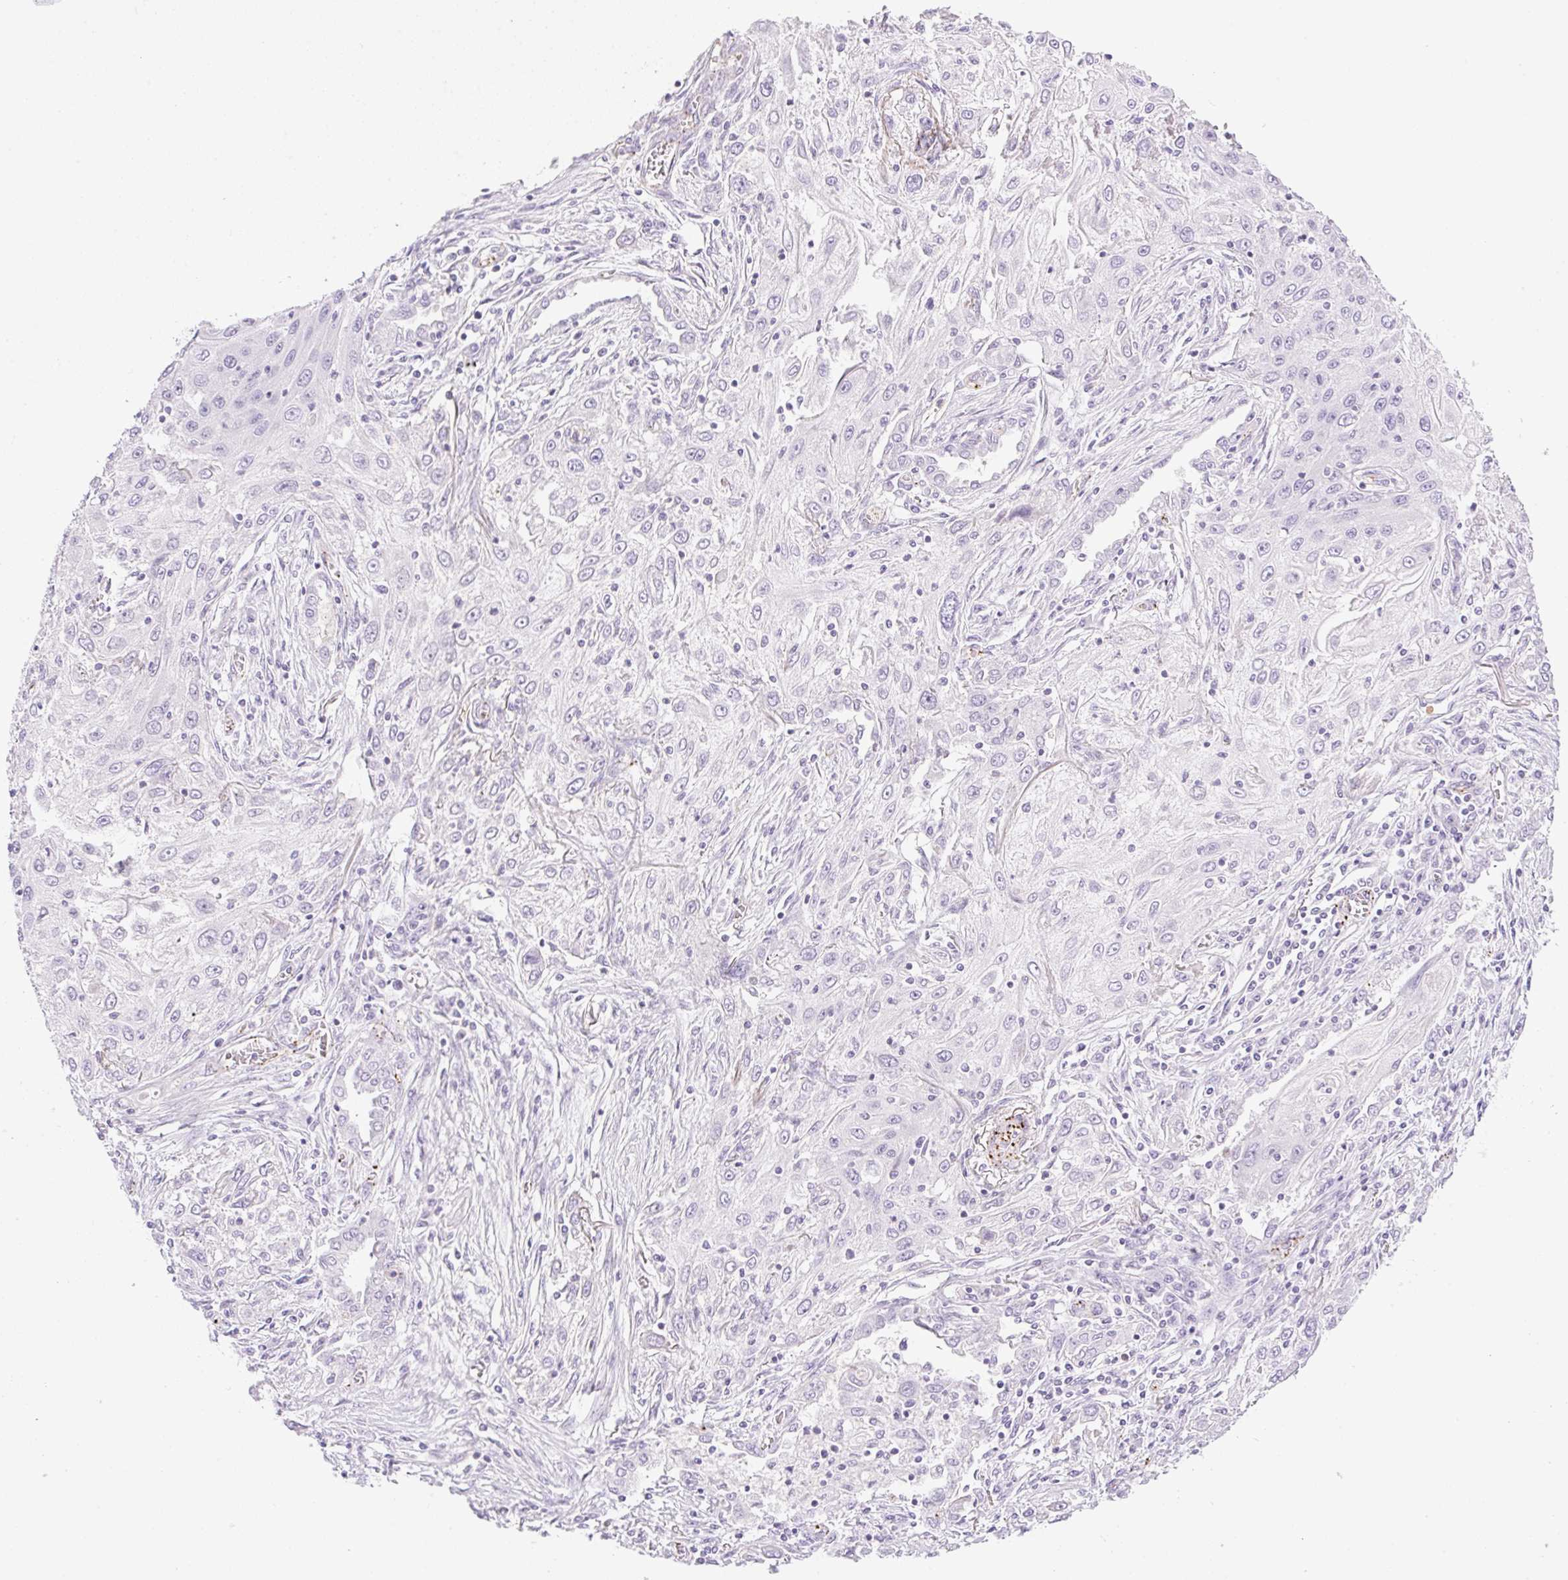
{"staining": {"intensity": "negative", "quantity": "none", "location": "none"}, "tissue": "lung cancer", "cell_type": "Tumor cells", "image_type": "cancer", "snomed": [{"axis": "morphology", "description": "Squamous cell carcinoma, NOS"}, {"axis": "topography", "description": "Lung"}], "caption": "The immunohistochemistry micrograph has no significant expression in tumor cells of lung cancer tissue.", "gene": "EHD3", "patient": {"sex": "female", "age": 69}}